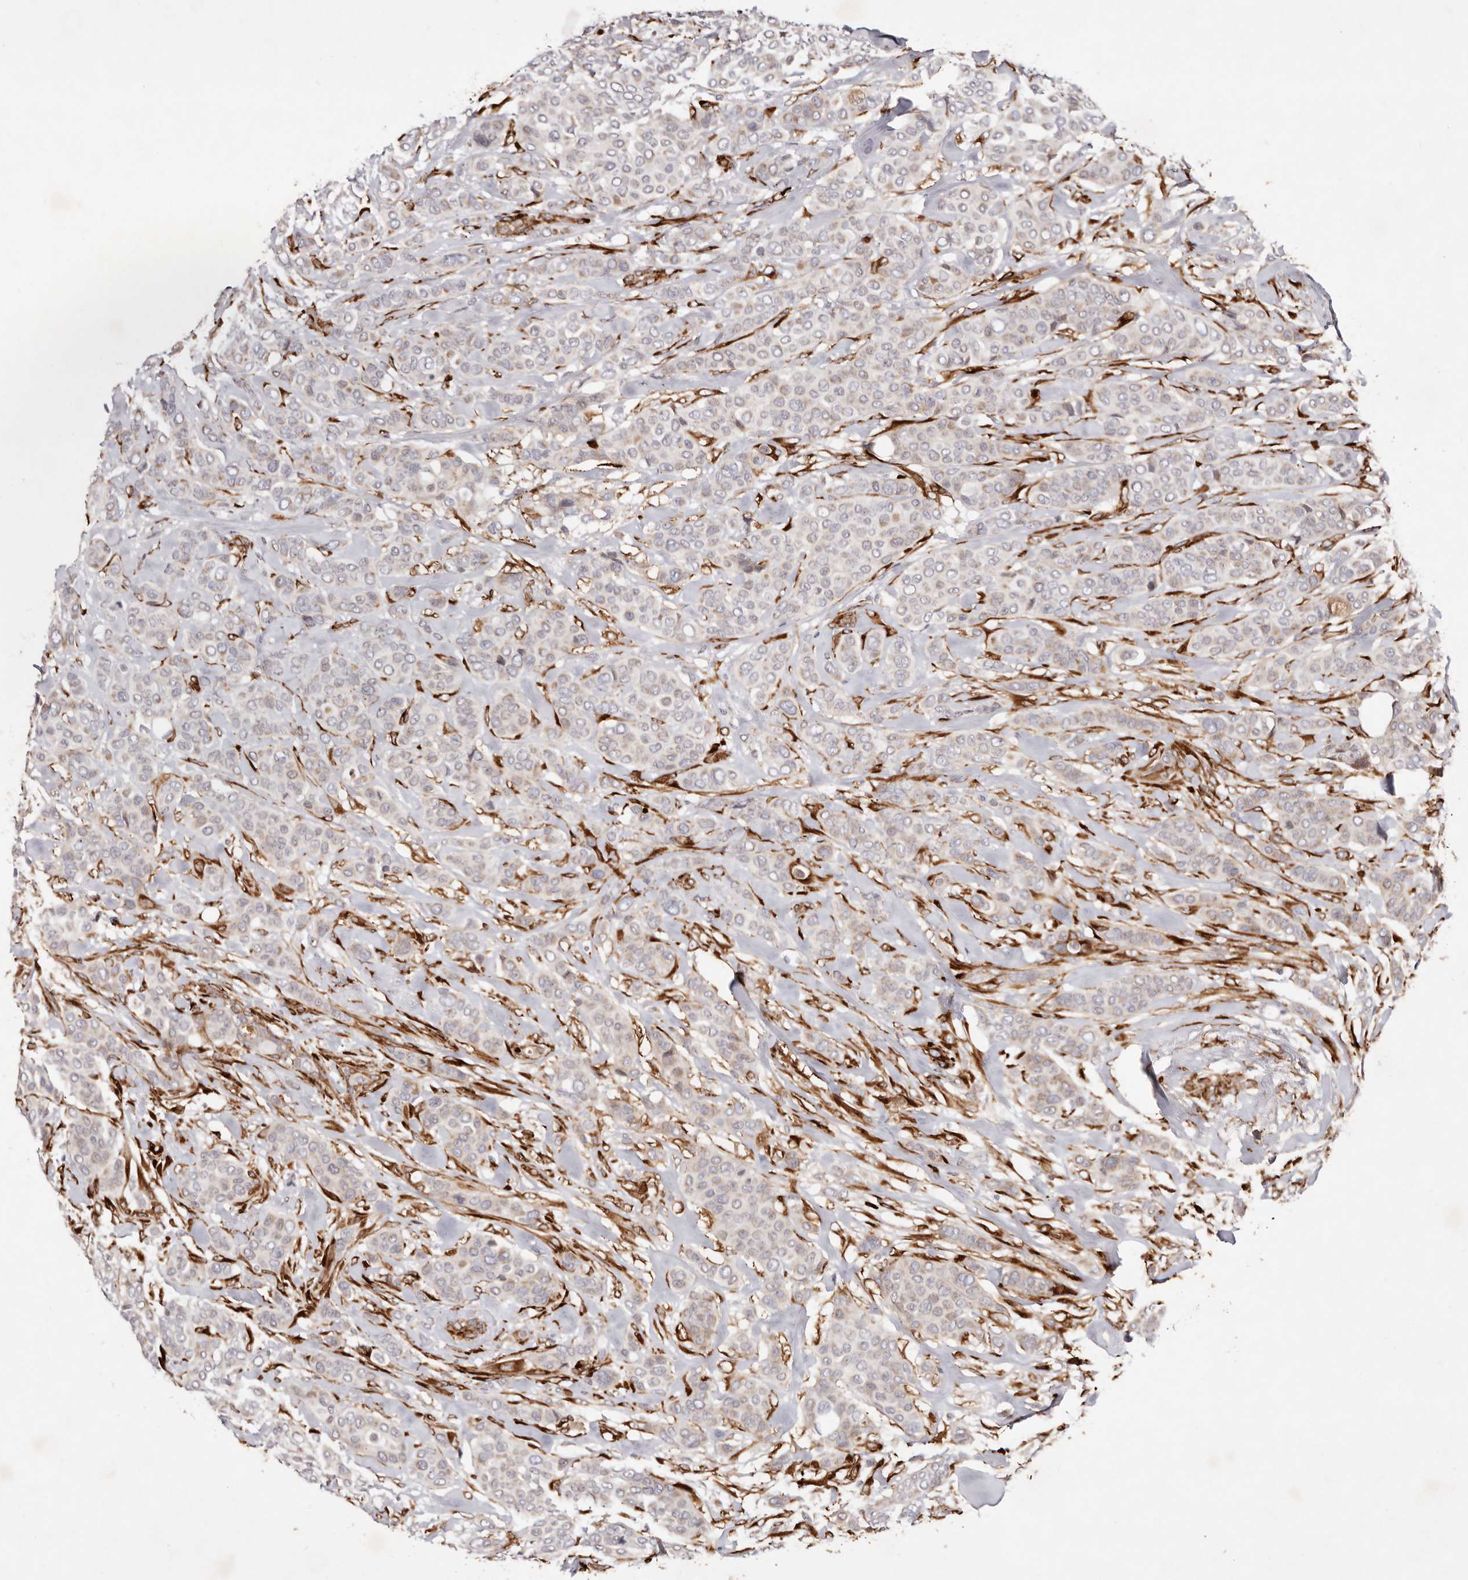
{"staining": {"intensity": "weak", "quantity": "<25%", "location": "cytoplasmic/membranous"}, "tissue": "breast cancer", "cell_type": "Tumor cells", "image_type": "cancer", "snomed": [{"axis": "morphology", "description": "Lobular carcinoma"}, {"axis": "topography", "description": "Breast"}], "caption": "IHC of human breast cancer (lobular carcinoma) shows no staining in tumor cells.", "gene": "SERPINH1", "patient": {"sex": "female", "age": 51}}